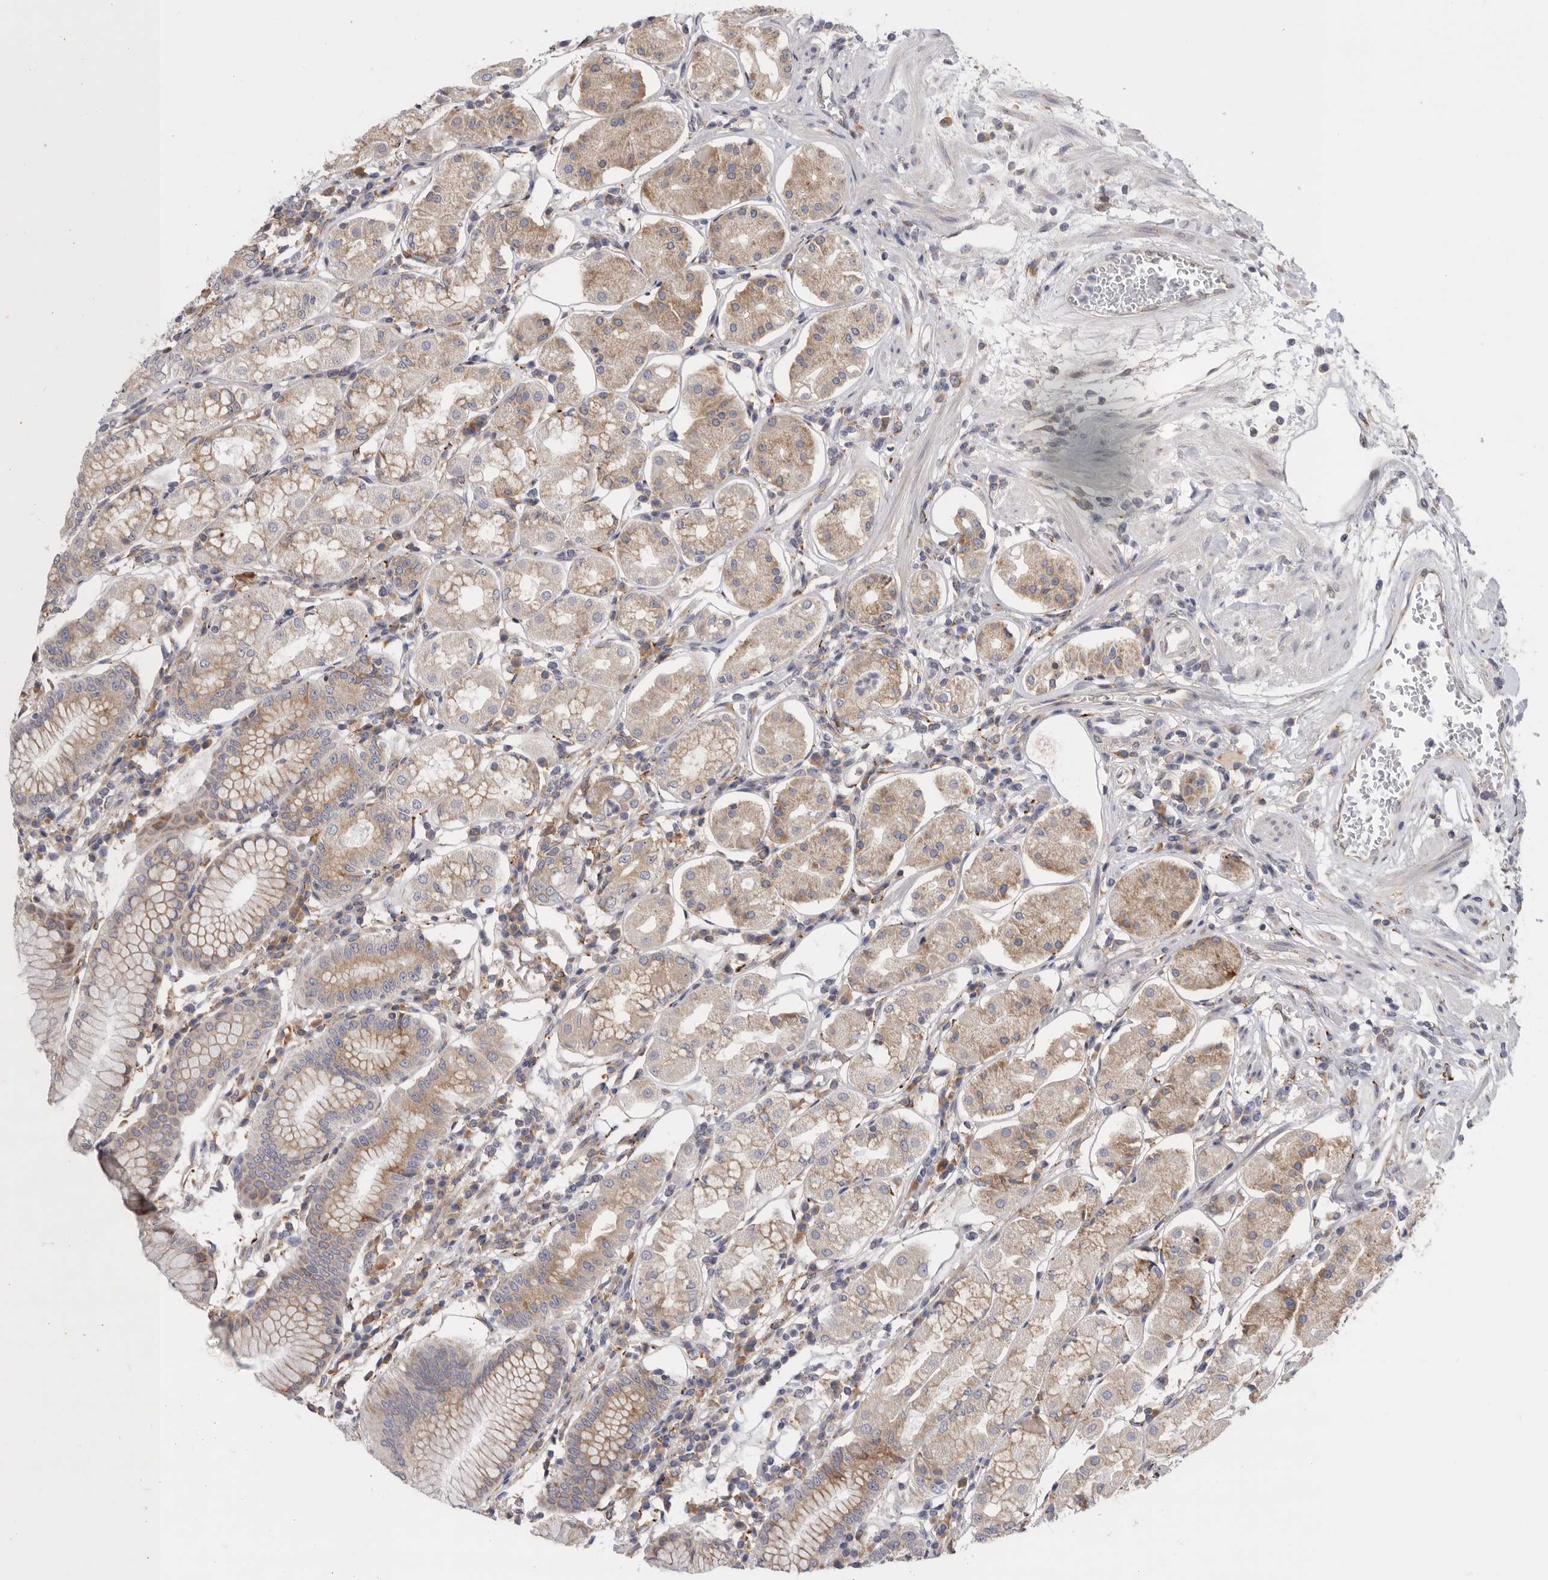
{"staining": {"intensity": "moderate", "quantity": "25%-75%", "location": "cytoplasmic/membranous"}, "tissue": "stomach", "cell_type": "Glandular cells", "image_type": "normal", "snomed": [{"axis": "morphology", "description": "Normal tissue, NOS"}, {"axis": "topography", "description": "Stomach"}, {"axis": "topography", "description": "Stomach, lower"}], "caption": "Glandular cells display medium levels of moderate cytoplasmic/membranous staining in about 25%-75% of cells in normal stomach. The staining was performed using DAB (3,3'-diaminobenzidine), with brown indicating positive protein expression. Nuclei are stained blue with hematoxylin.", "gene": "GANAB", "patient": {"sex": "female", "age": 56}}